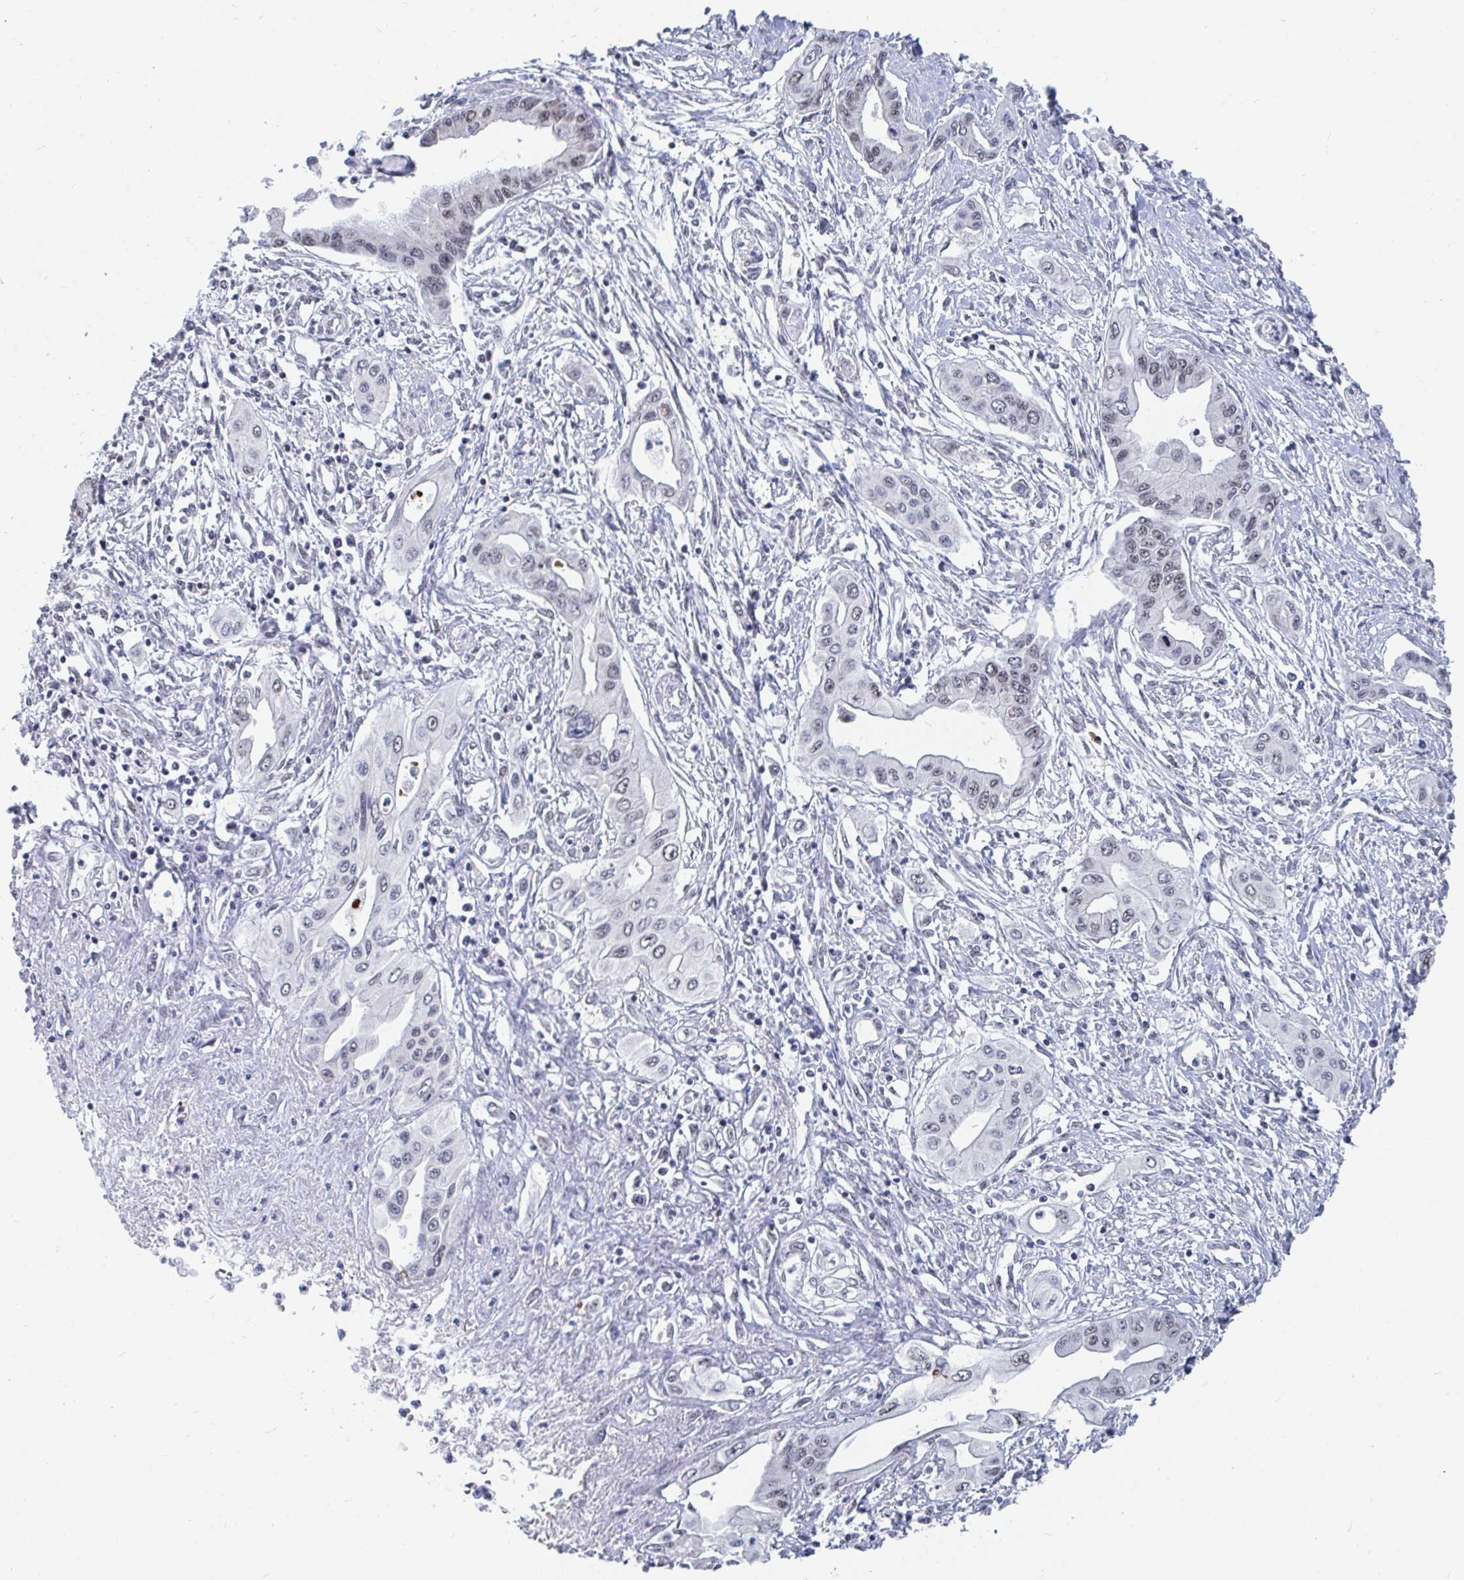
{"staining": {"intensity": "weak", "quantity": "<25%", "location": "nuclear"}, "tissue": "pancreatic cancer", "cell_type": "Tumor cells", "image_type": "cancer", "snomed": [{"axis": "morphology", "description": "Adenocarcinoma, NOS"}, {"axis": "topography", "description": "Pancreas"}], "caption": "The micrograph reveals no significant staining in tumor cells of pancreatic cancer (adenocarcinoma).", "gene": "TRIP12", "patient": {"sex": "female", "age": 62}}